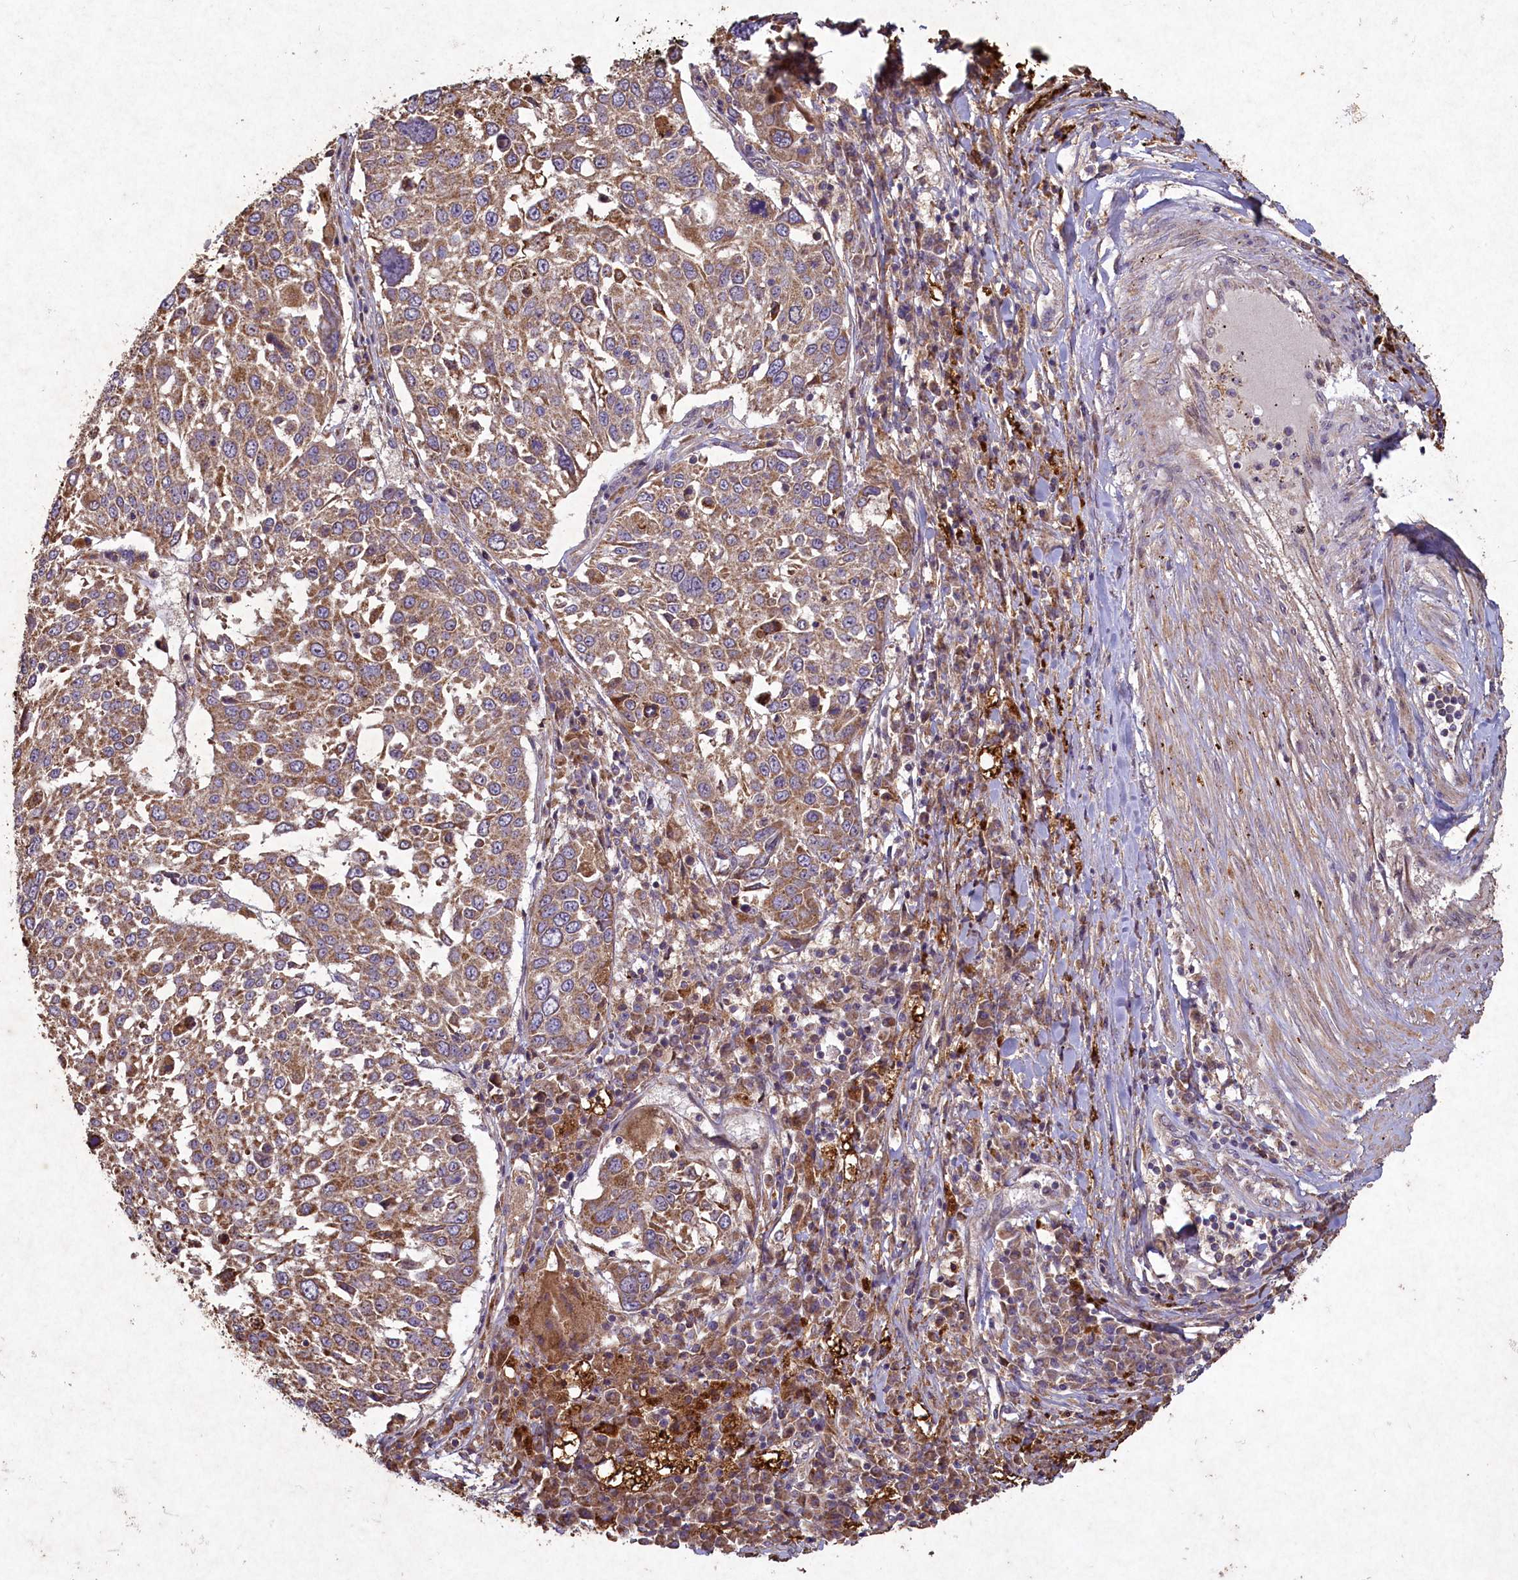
{"staining": {"intensity": "moderate", "quantity": ">75%", "location": "cytoplasmic/membranous"}, "tissue": "lung cancer", "cell_type": "Tumor cells", "image_type": "cancer", "snomed": [{"axis": "morphology", "description": "Squamous cell carcinoma, NOS"}, {"axis": "topography", "description": "Lung"}], "caption": "Lung cancer stained with DAB immunohistochemistry shows medium levels of moderate cytoplasmic/membranous staining in approximately >75% of tumor cells.", "gene": "CIAO2B", "patient": {"sex": "male", "age": 65}}